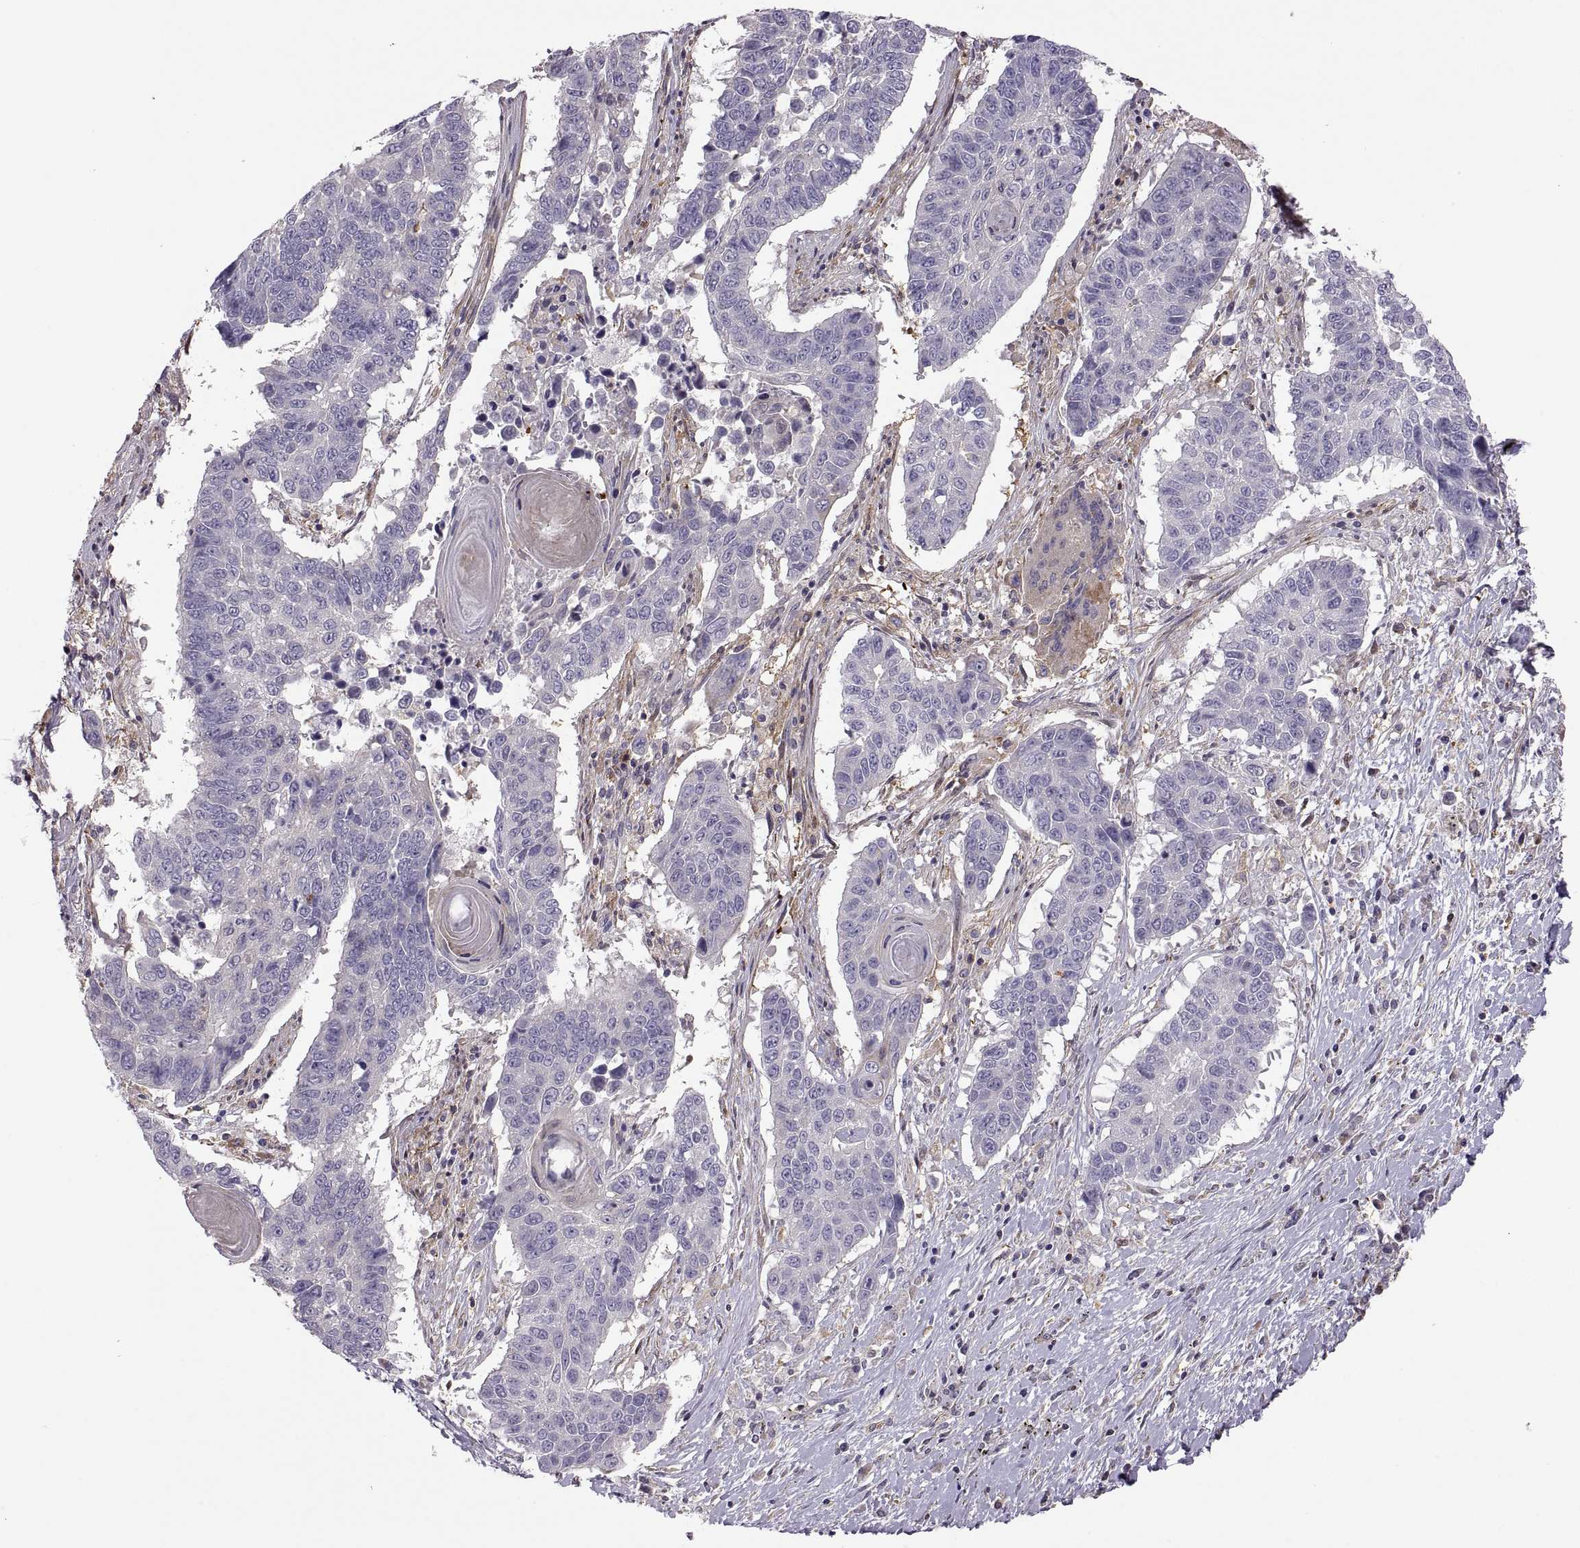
{"staining": {"intensity": "negative", "quantity": "none", "location": "none"}, "tissue": "lung cancer", "cell_type": "Tumor cells", "image_type": "cancer", "snomed": [{"axis": "morphology", "description": "Squamous cell carcinoma, NOS"}, {"axis": "topography", "description": "Lung"}], "caption": "Immunohistochemical staining of human squamous cell carcinoma (lung) shows no significant positivity in tumor cells. (Brightfield microscopy of DAB (3,3'-diaminobenzidine) IHC at high magnification).", "gene": "SPATA32", "patient": {"sex": "male", "age": 73}}